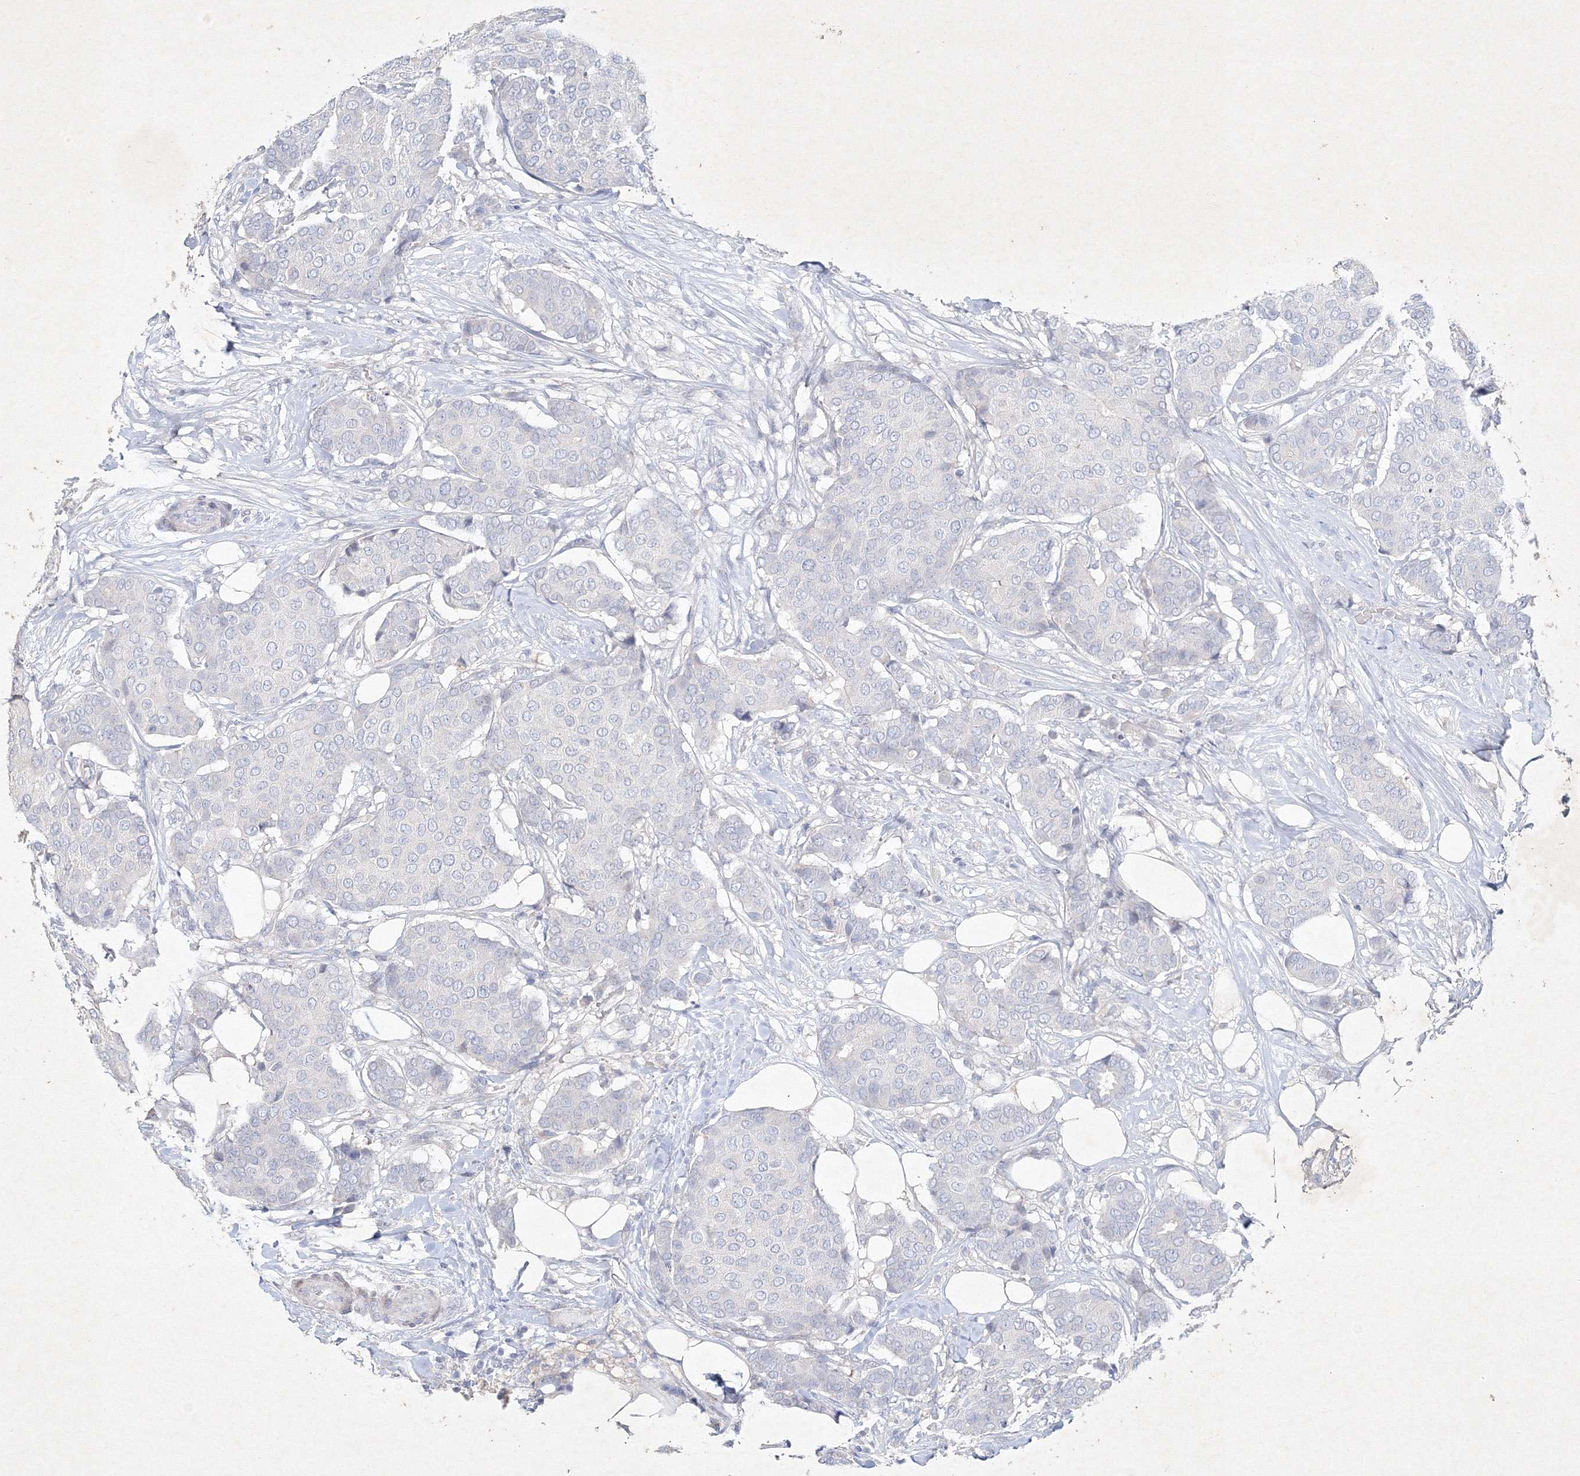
{"staining": {"intensity": "negative", "quantity": "none", "location": "none"}, "tissue": "breast cancer", "cell_type": "Tumor cells", "image_type": "cancer", "snomed": [{"axis": "morphology", "description": "Duct carcinoma"}, {"axis": "topography", "description": "Breast"}], "caption": "The image reveals no significant positivity in tumor cells of invasive ductal carcinoma (breast).", "gene": "CXXC4", "patient": {"sex": "female", "age": 75}}